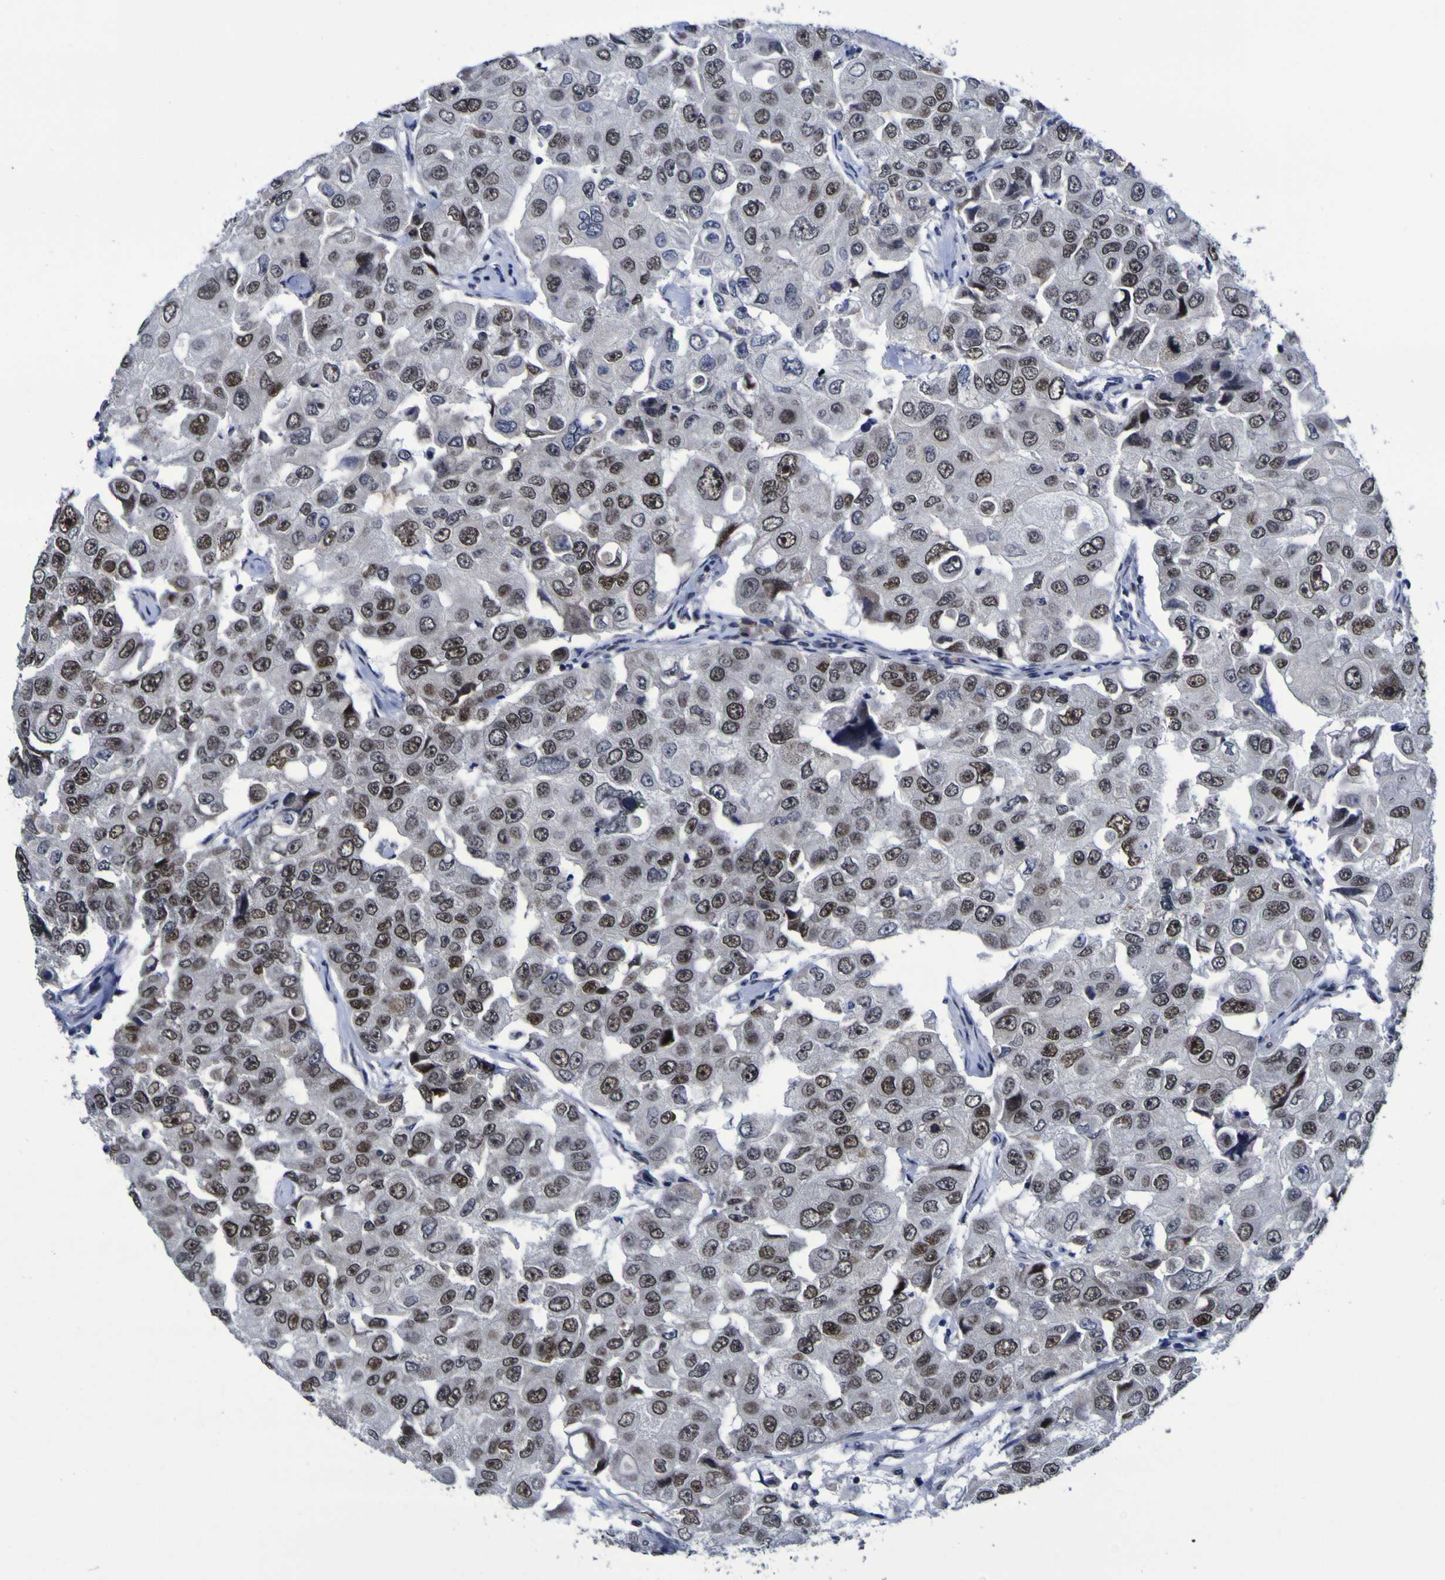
{"staining": {"intensity": "moderate", "quantity": ">75%", "location": "nuclear"}, "tissue": "breast cancer", "cell_type": "Tumor cells", "image_type": "cancer", "snomed": [{"axis": "morphology", "description": "Duct carcinoma"}, {"axis": "topography", "description": "Breast"}], "caption": "A micrograph showing moderate nuclear positivity in approximately >75% of tumor cells in infiltrating ductal carcinoma (breast), as visualized by brown immunohistochemical staining.", "gene": "MBD3", "patient": {"sex": "female", "age": 27}}